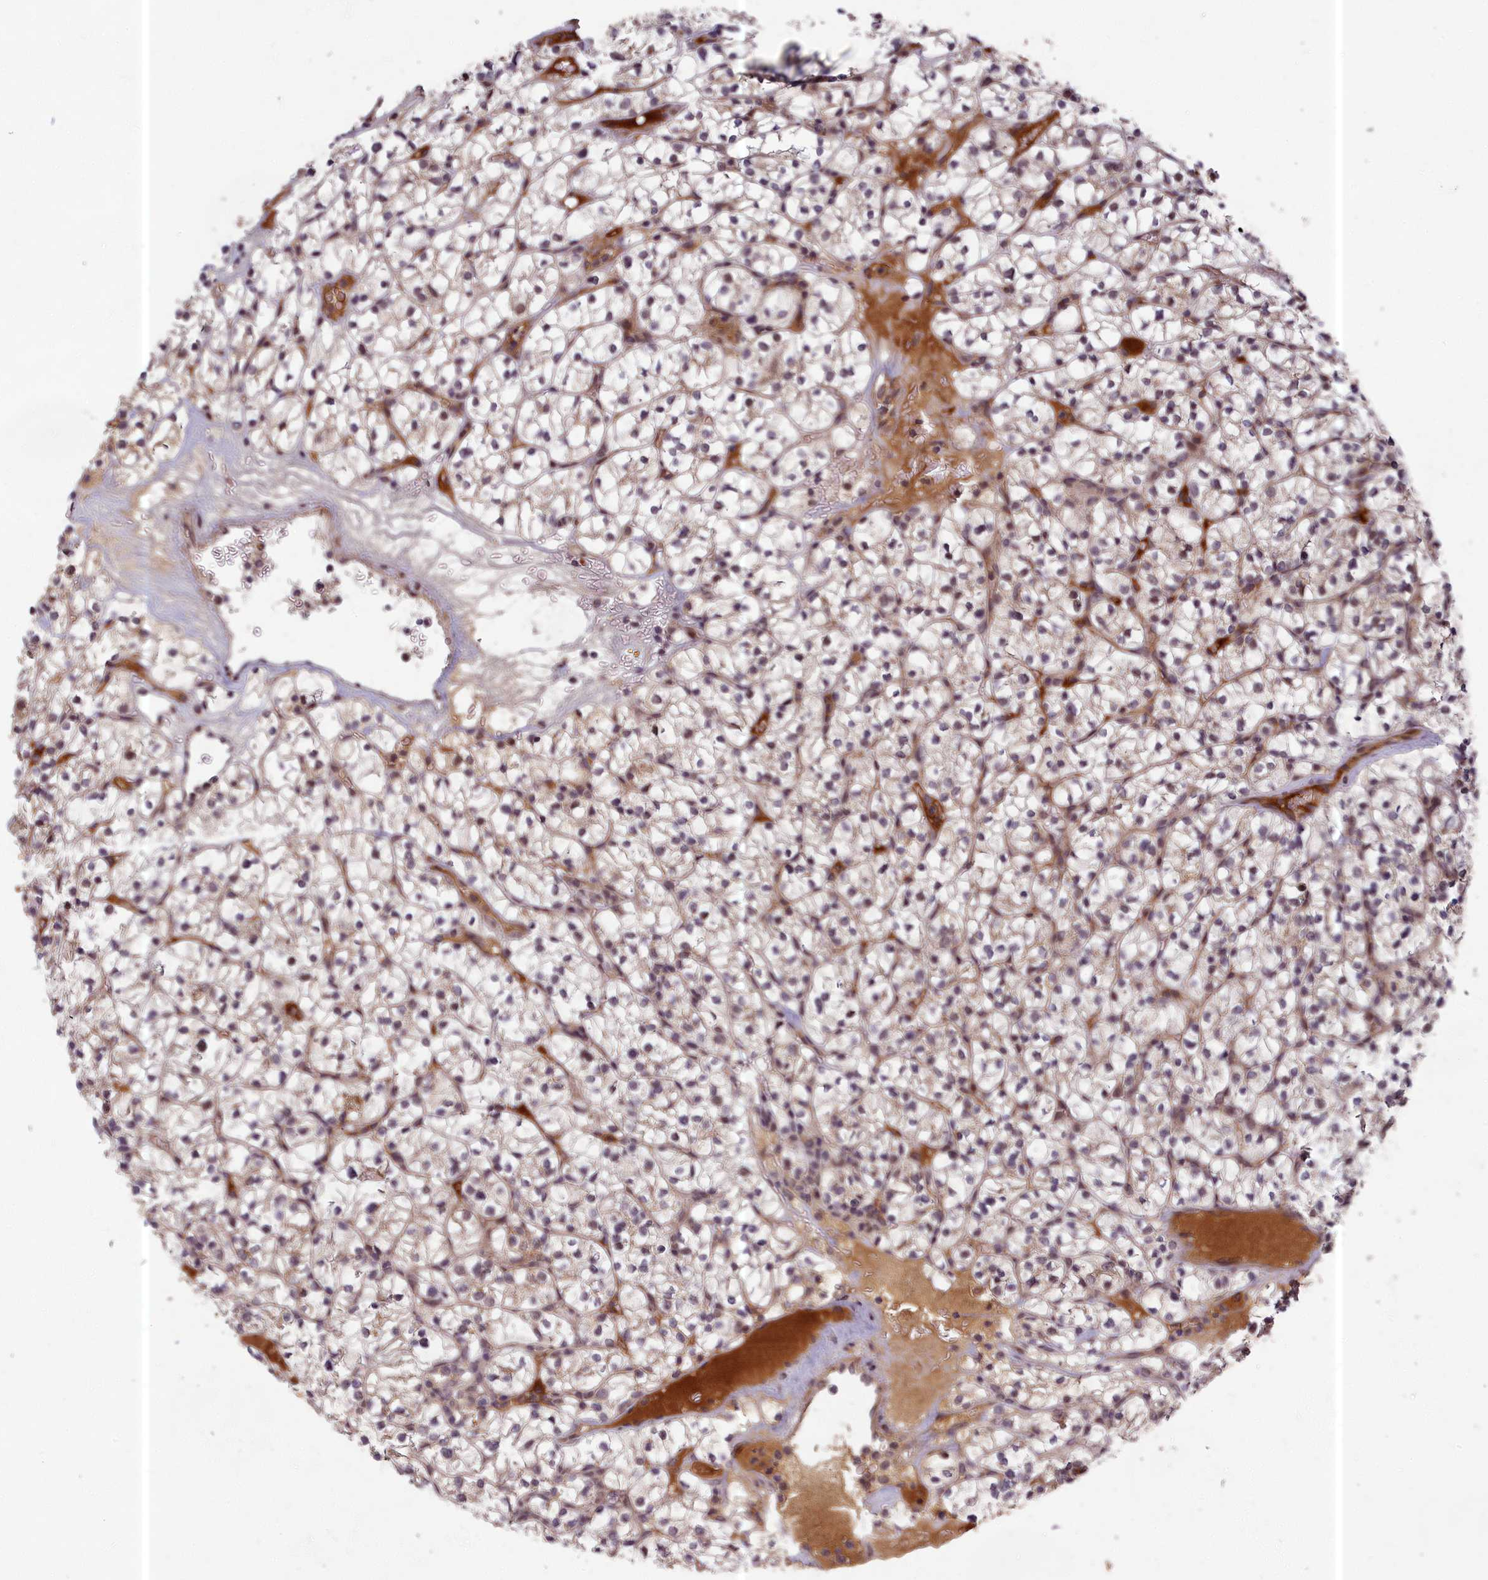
{"staining": {"intensity": "negative", "quantity": "none", "location": "none"}, "tissue": "renal cancer", "cell_type": "Tumor cells", "image_type": "cancer", "snomed": [{"axis": "morphology", "description": "Adenocarcinoma, NOS"}, {"axis": "topography", "description": "Kidney"}], "caption": "Protein analysis of renal adenocarcinoma displays no significant positivity in tumor cells.", "gene": "EARS2", "patient": {"sex": "female", "age": 64}}